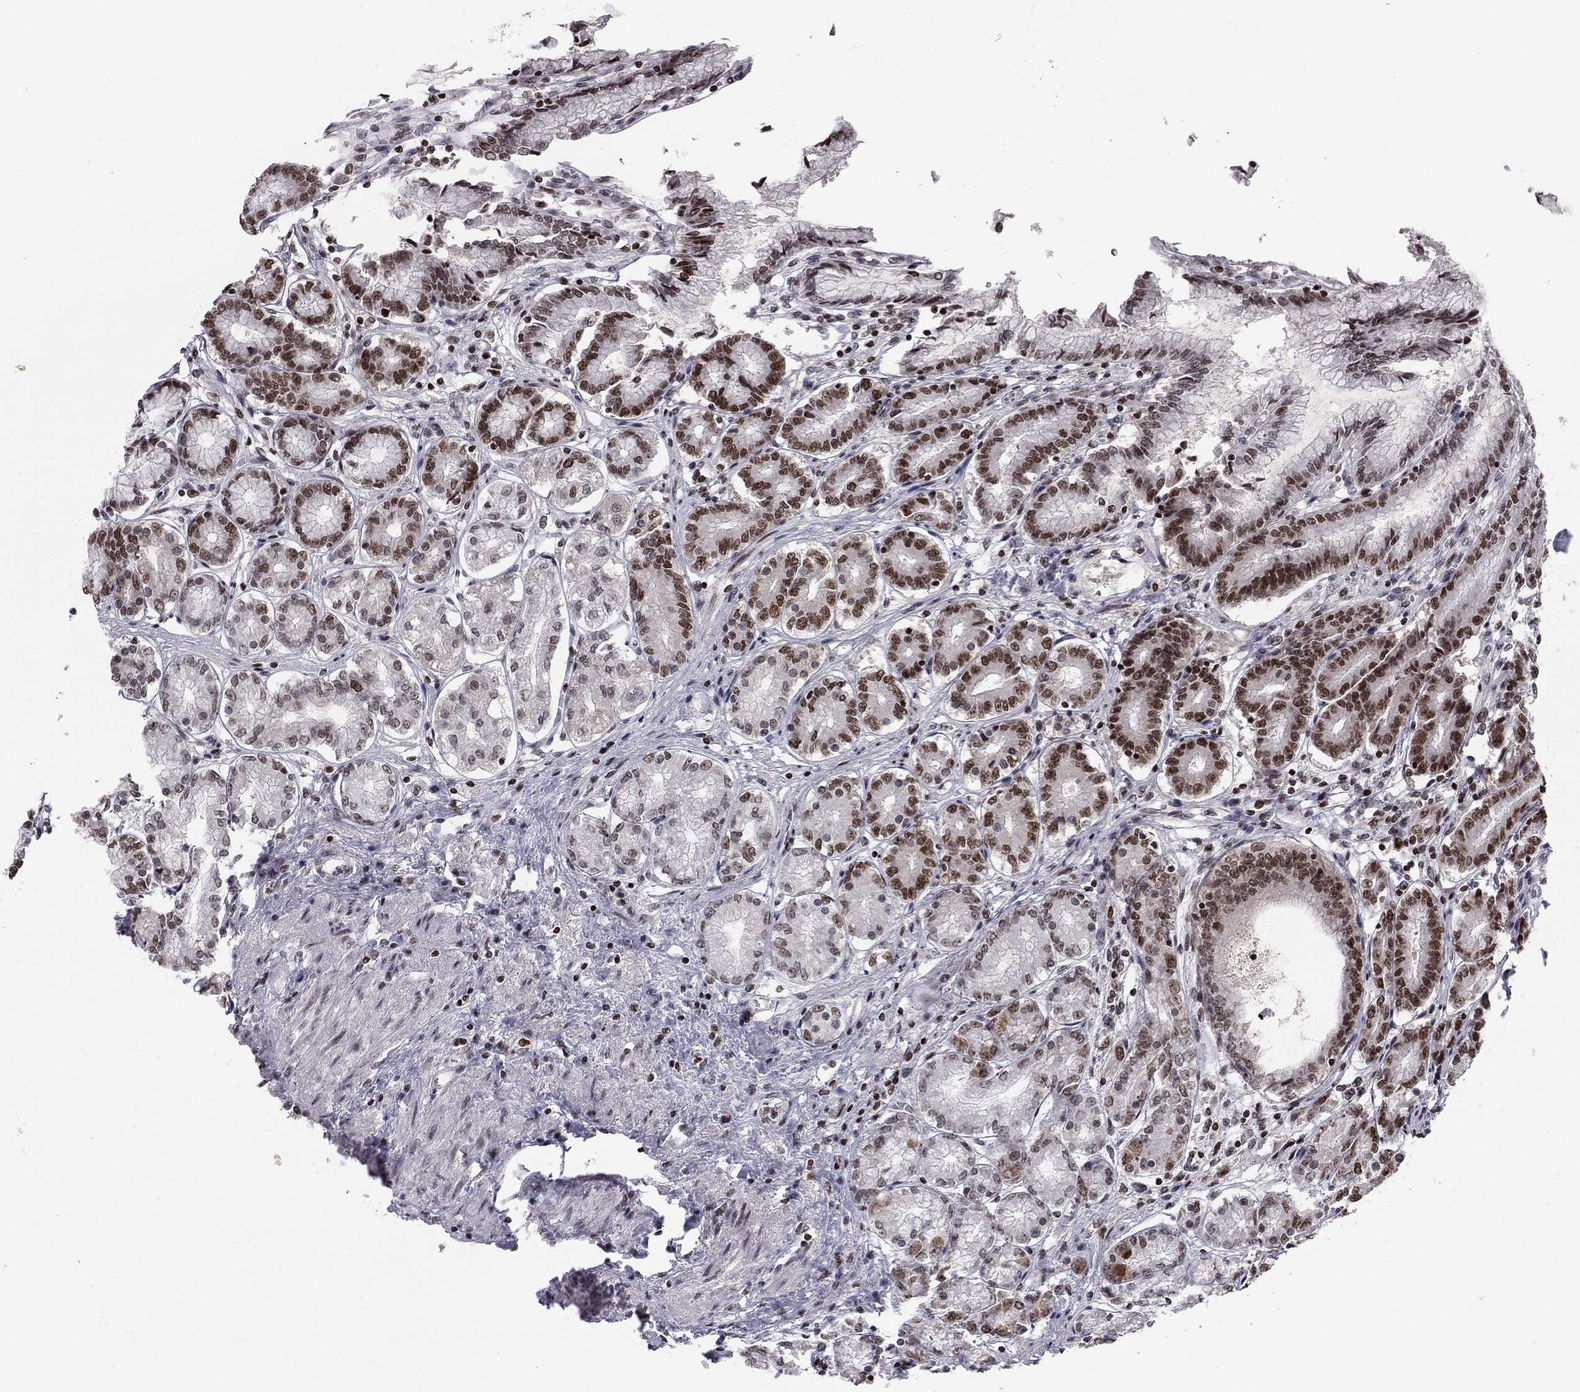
{"staining": {"intensity": "strong", "quantity": "25%-75%", "location": "nuclear"}, "tissue": "stomach", "cell_type": "Glandular cells", "image_type": "normal", "snomed": [{"axis": "morphology", "description": "Normal tissue, NOS"}, {"axis": "topography", "description": "Stomach"}], "caption": "Brown immunohistochemical staining in normal human stomach shows strong nuclear positivity in approximately 25%-75% of glandular cells. The protein of interest is shown in brown color, while the nuclei are stained blue.", "gene": "RNASEH2C", "patient": {"sex": "female", "age": 65}}